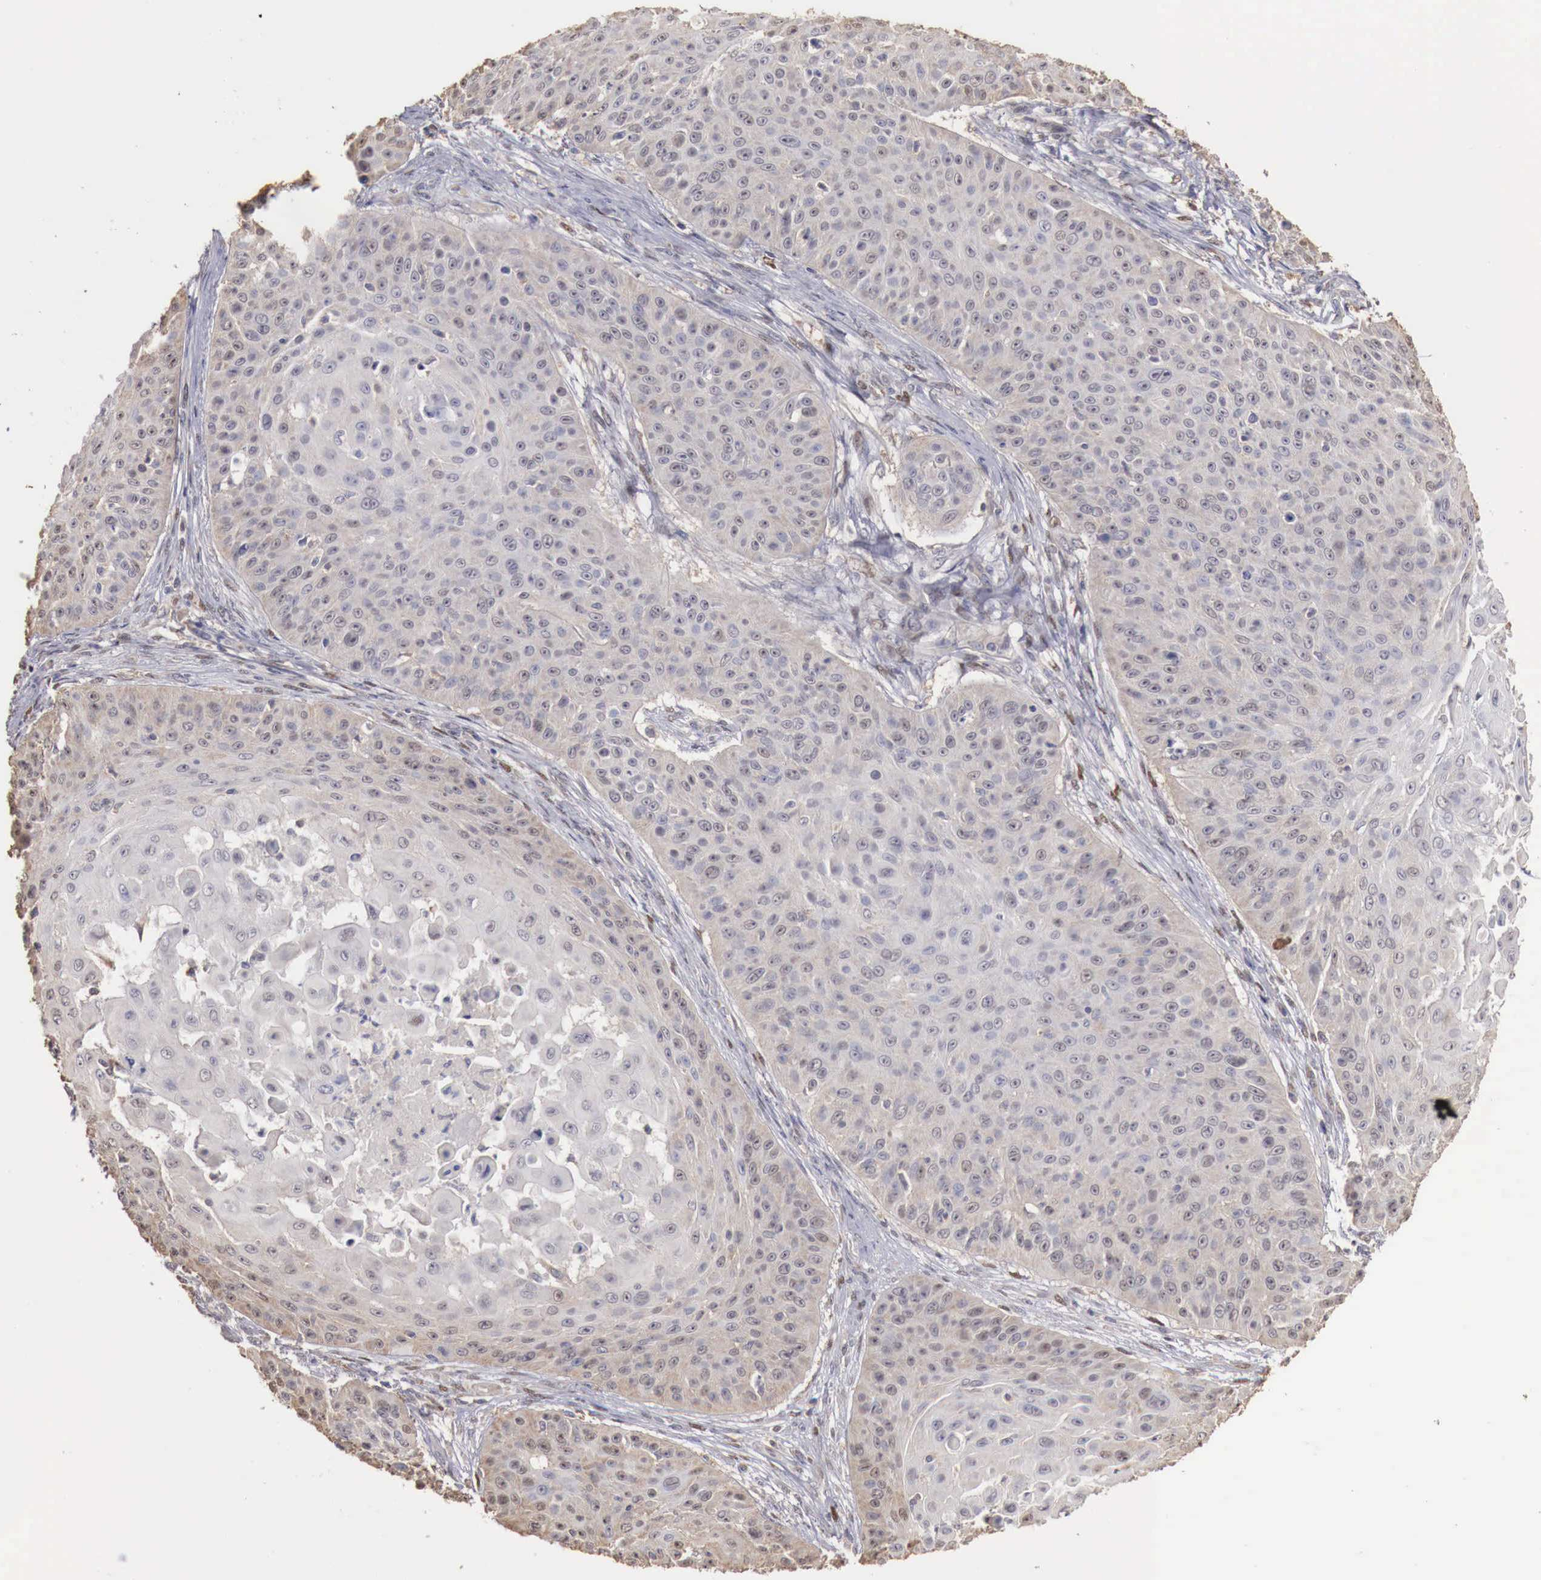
{"staining": {"intensity": "negative", "quantity": "none", "location": "none"}, "tissue": "skin cancer", "cell_type": "Tumor cells", "image_type": "cancer", "snomed": [{"axis": "morphology", "description": "Squamous cell carcinoma, NOS"}, {"axis": "topography", "description": "Skin"}], "caption": "A high-resolution histopathology image shows immunohistochemistry staining of skin cancer, which shows no significant positivity in tumor cells.", "gene": "KHDRBS2", "patient": {"sex": "male", "age": 82}}